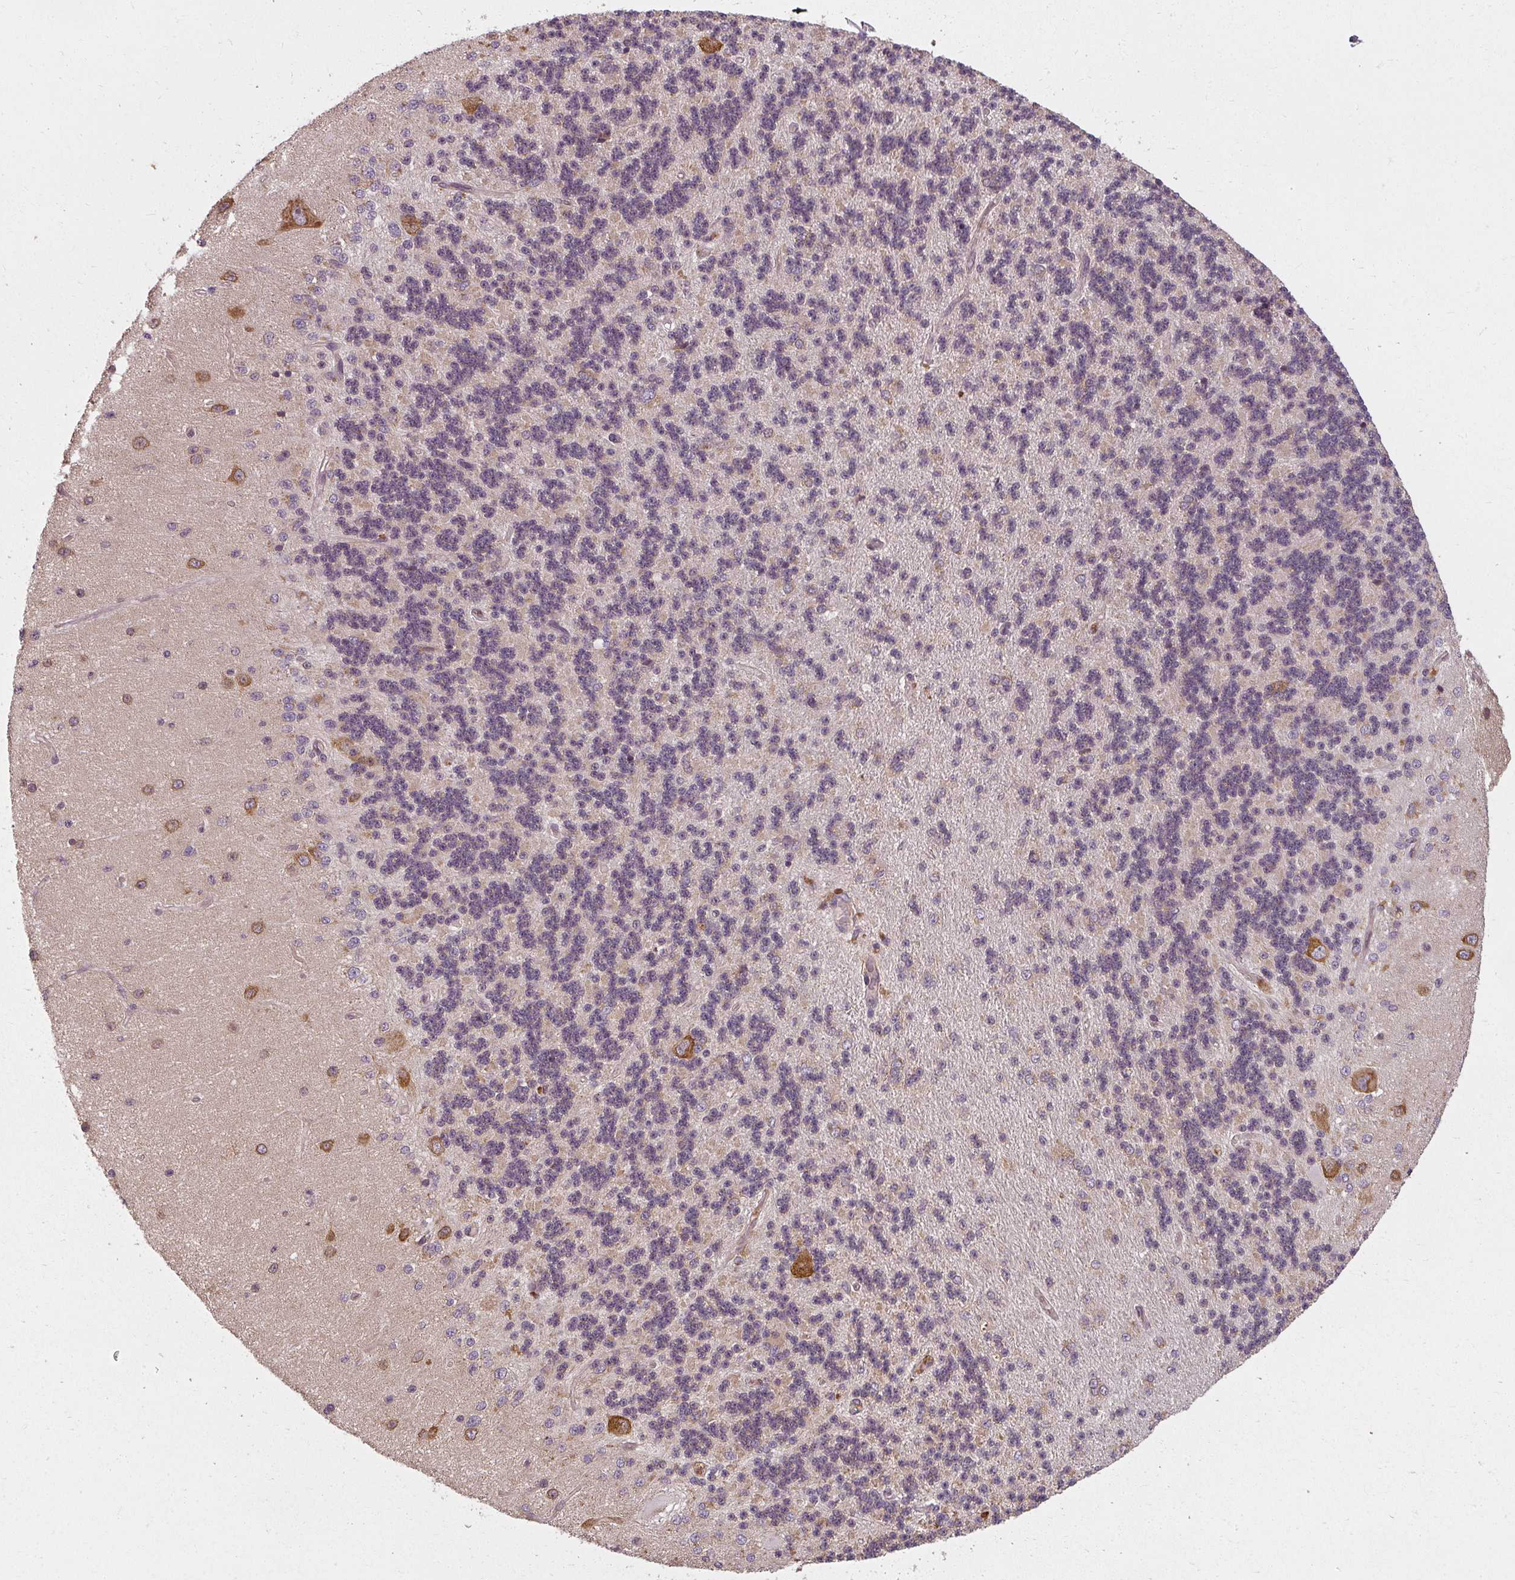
{"staining": {"intensity": "moderate", "quantity": "25%-75%", "location": "cytoplasmic/membranous"}, "tissue": "cerebellum", "cell_type": "Cells in granular layer", "image_type": "normal", "snomed": [{"axis": "morphology", "description": "Normal tissue, NOS"}, {"axis": "topography", "description": "Cerebellum"}], "caption": "A brown stain highlights moderate cytoplasmic/membranous staining of a protein in cells in granular layer of benign cerebellum. The staining is performed using DAB (3,3'-diaminobenzidine) brown chromogen to label protein expression. The nuclei are counter-stained blue using hematoxylin.", "gene": "RPL24", "patient": {"sex": "female", "age": 29}}